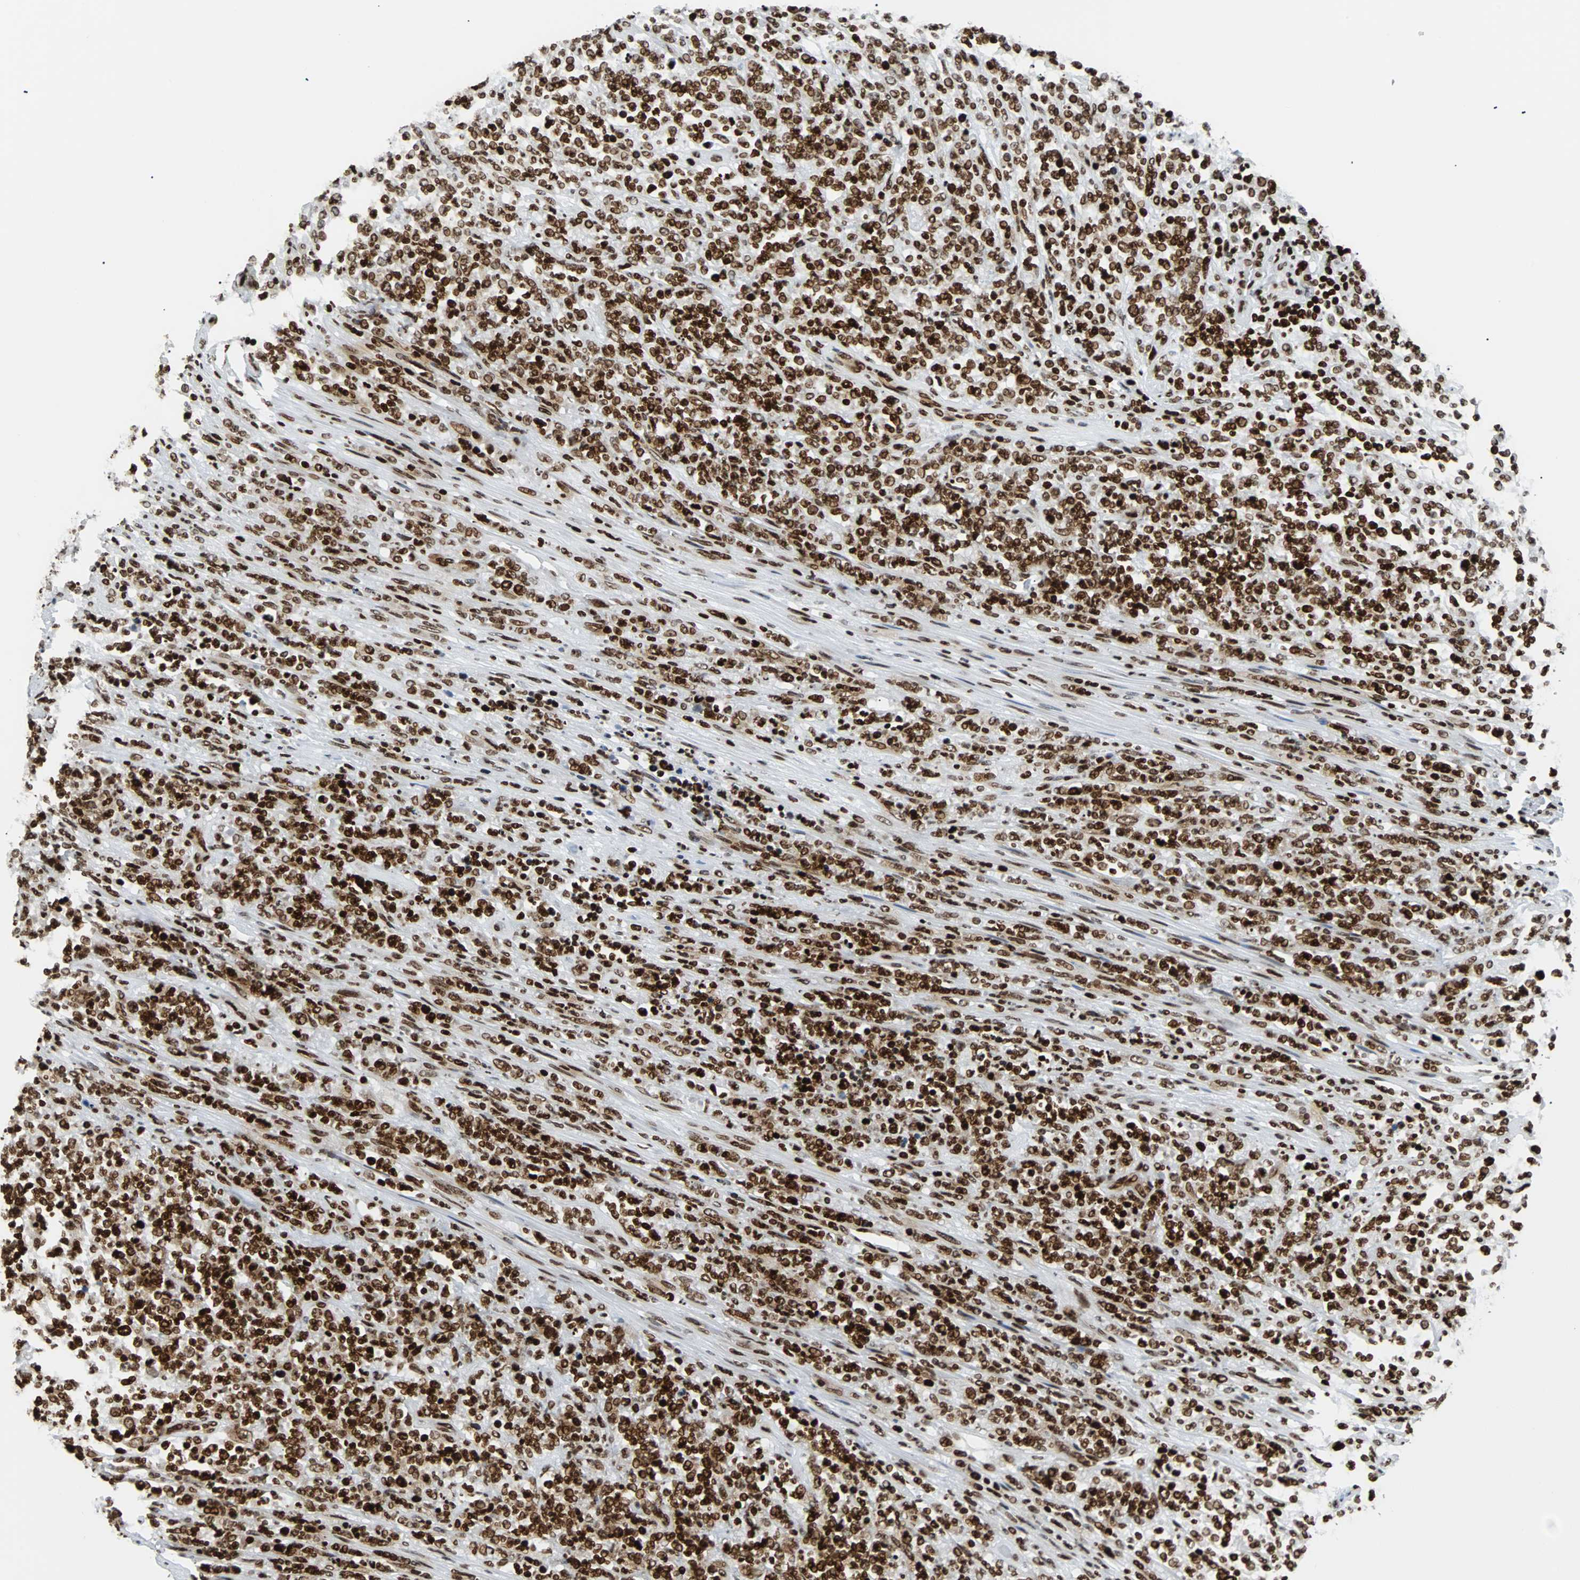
{"staining": {"intensity": "strong", "quantity": ">75%", "location": "nuclear"}, "tissue": "lymphoma", "cell_type": "Tumor cells", "image_type": "cancer", "snomed": [{"axis": "morphology", "description": "Malignant lymphoma, non-Hodgkin's type, High grade"}, {"axis": "topography", "description": "Soft tissue"}], "caption": "An image of human lymphoma stained for a protein shows strong nuclear brown staining in tumor cells.", "gene": "ZNF131", "patient": {"sex": "male", "age": 18}}